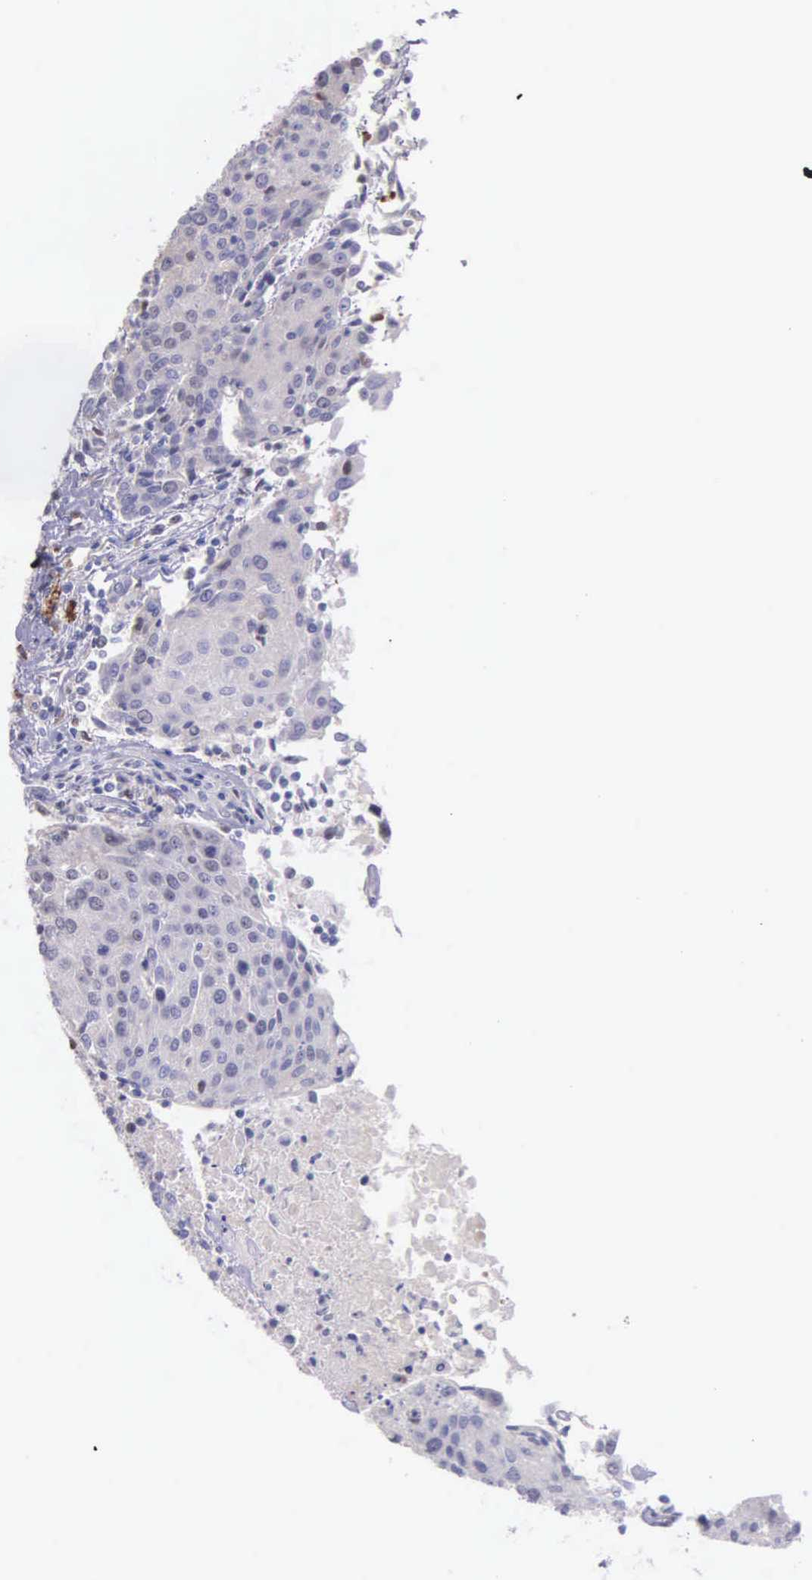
{"staining": {"intensity": "weak", "quantity": "<25%", "location": "nuclear"}, "tissue": "urothelial cancer", "cell_type": "Tumor cells", "image_type": "cancer", "snomed": [{"axis": "morphology", "description": "Urothelial carcinoma, High grade"}, {"axis": "topography", "description": "Urinary bladder"}], "caption": "Urothelial cancer stained for a protein using immunohistochemistry displays no expression tumor cells.", "gene": "MCM5", "patient": {"sex": "female", "age": 85}}